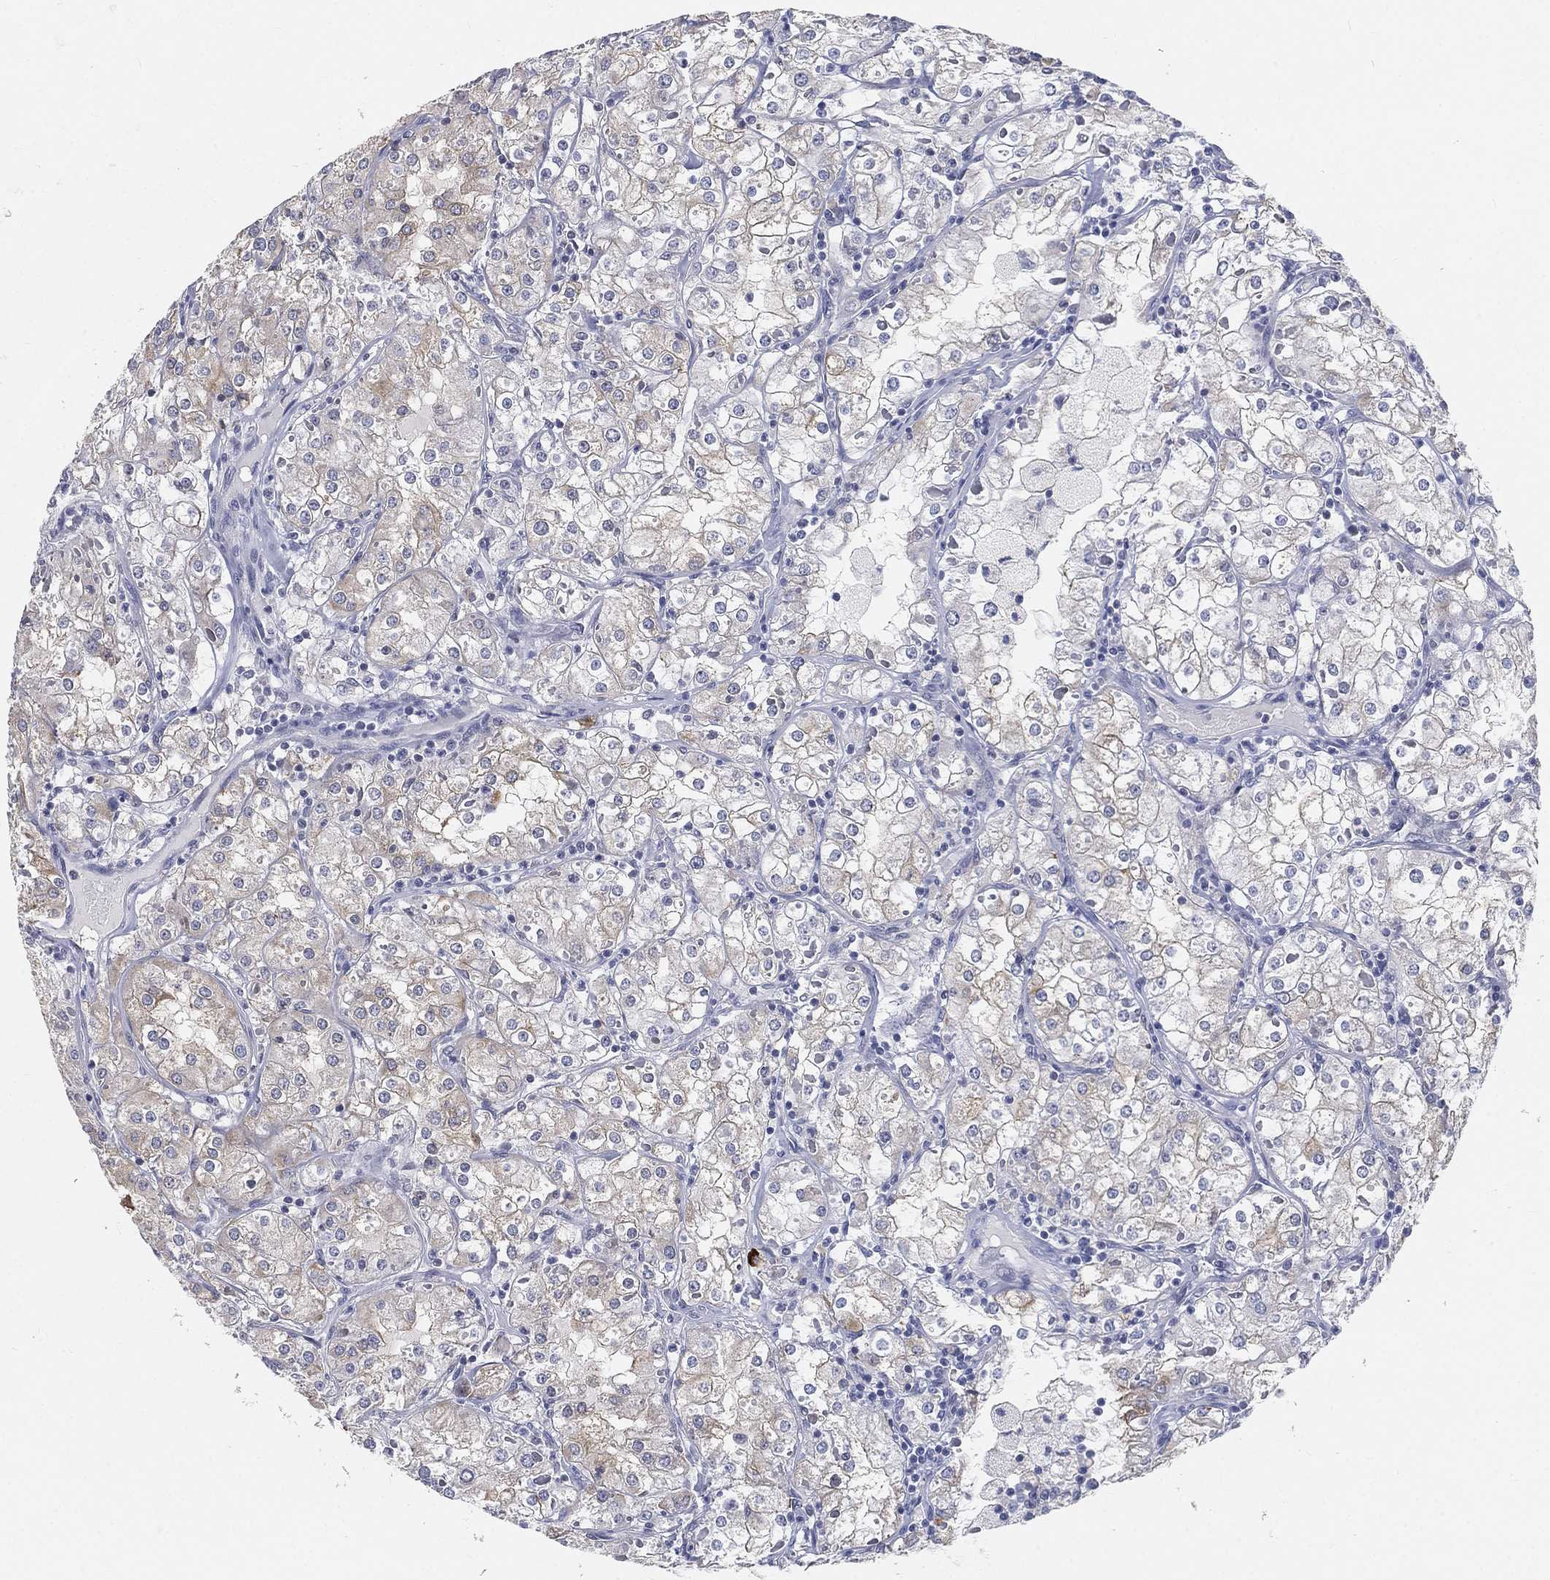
{"staining": {"intensity": "strong", "quantity": "25%-75%", "location": "cytoplasmic/membranous"}, "tissue": "renal cancer", "cell_type": "Tumor cells", "image_type": "cancer", "snomed": [{"axis": "morphology", "description": "Adenocarcinoma, NOS"}, {"axis": "topography", "description": "Kidney"}], "caption": "Immunohistochemistry (IHC) of adenocarcinoma (renal) shows high levels of strong cytoplasmic/membranous expression in approximately 25%-75% of tumor cells. Nuclei are stained in blue.", "gene": "TMEM25", "patient": {"sex": "male", "age": 77}}